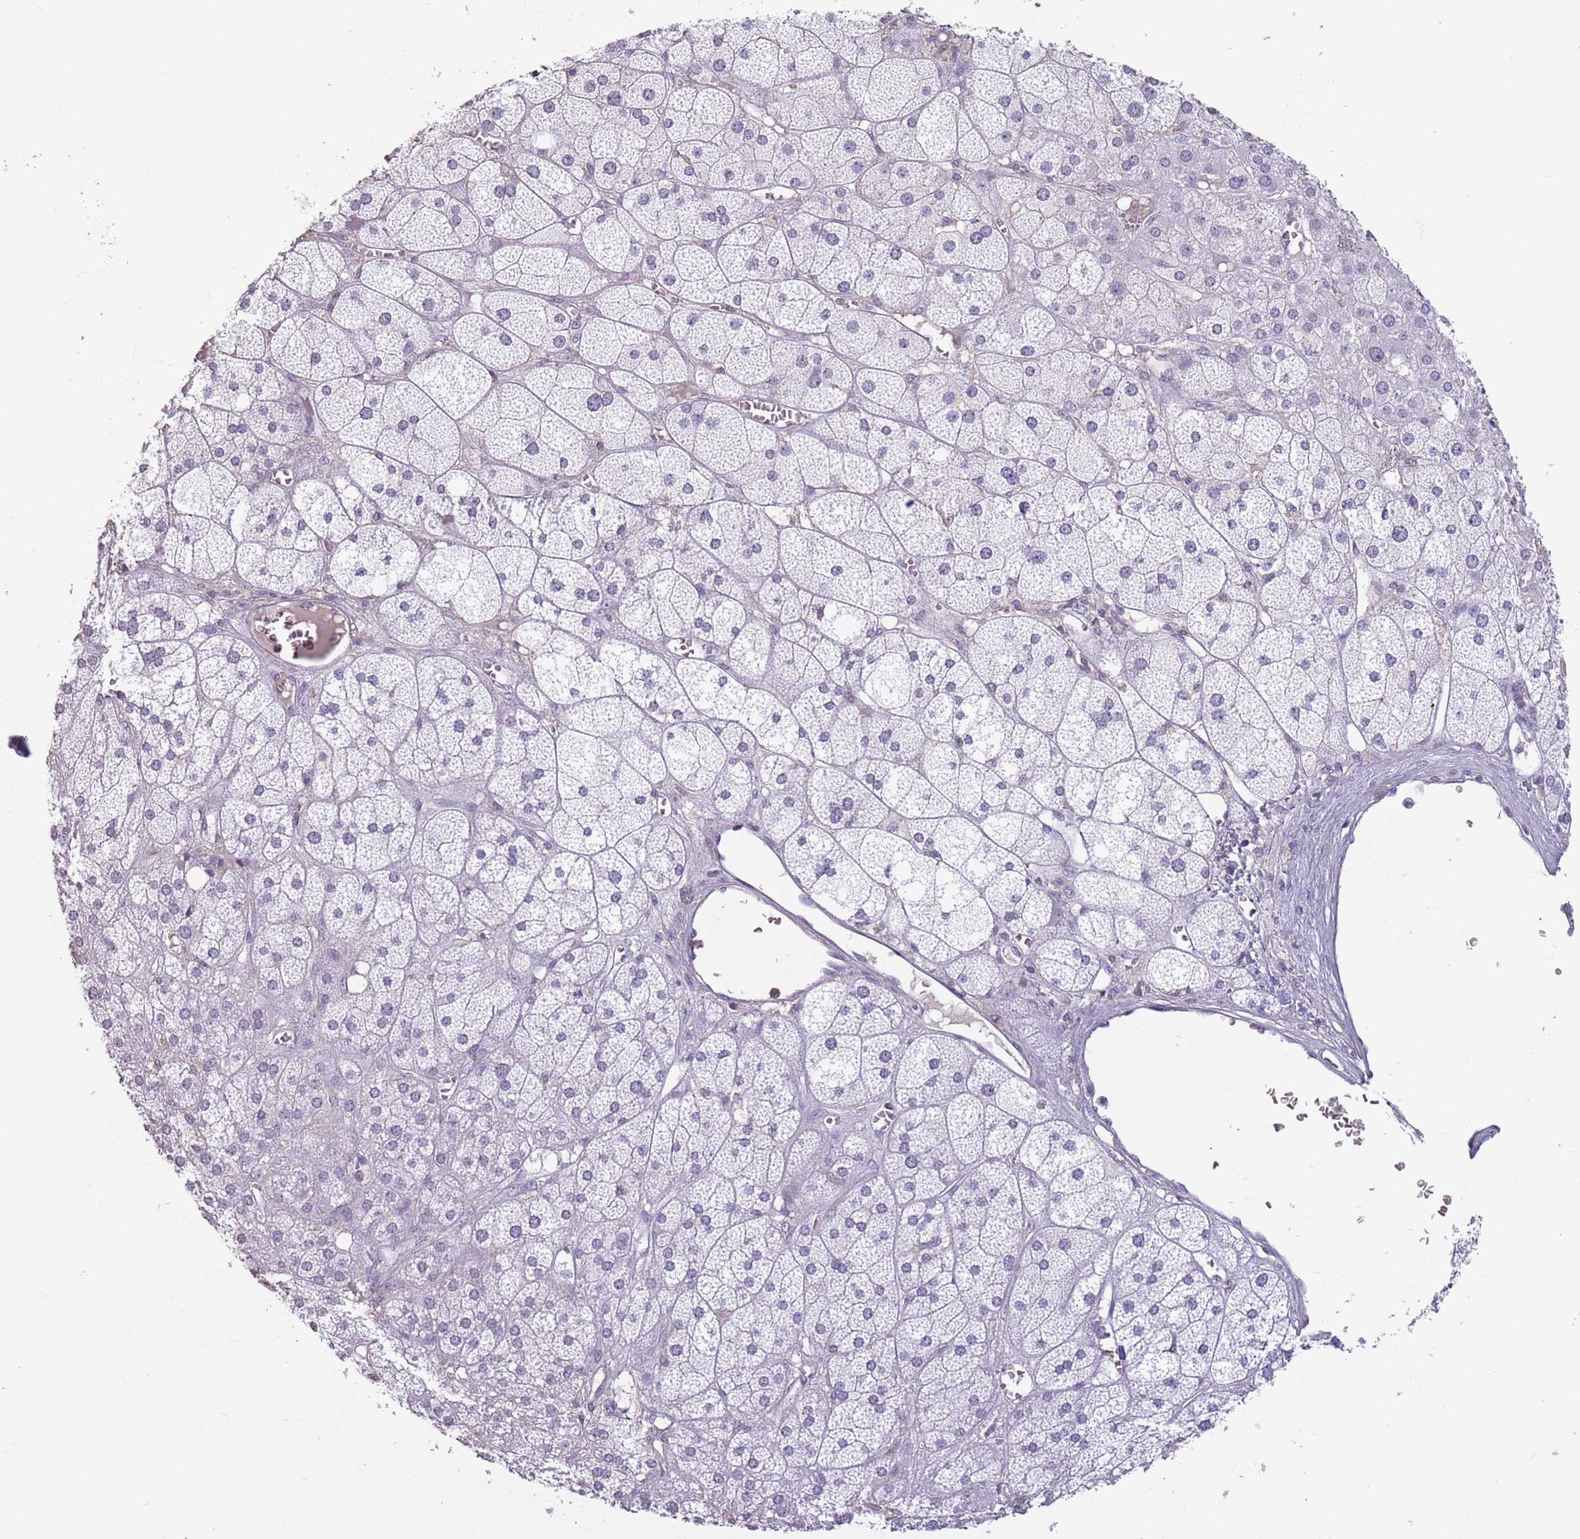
{"staining": {"intensity": "negative", "quantity": "none", "location": "none"}, "tissue": "adrenal gland", "cell_type": "Glandular cells", "image_type": "normal", "snomed": [{"axis": "morphology", "description": "Normal tissue, NOS"}, {"axis": "topography", "description": "Adrenal gland"}], "caption": "A high-resolution micrograph shows immunohistochemistry (IHC) staining of benign adrenal gland, which displays no significant staining in glandular cells. (IHC, brightfield microscopy, high magnification).", "gene": "SUN5", "patient": {"sex": "female", "age": 61}}